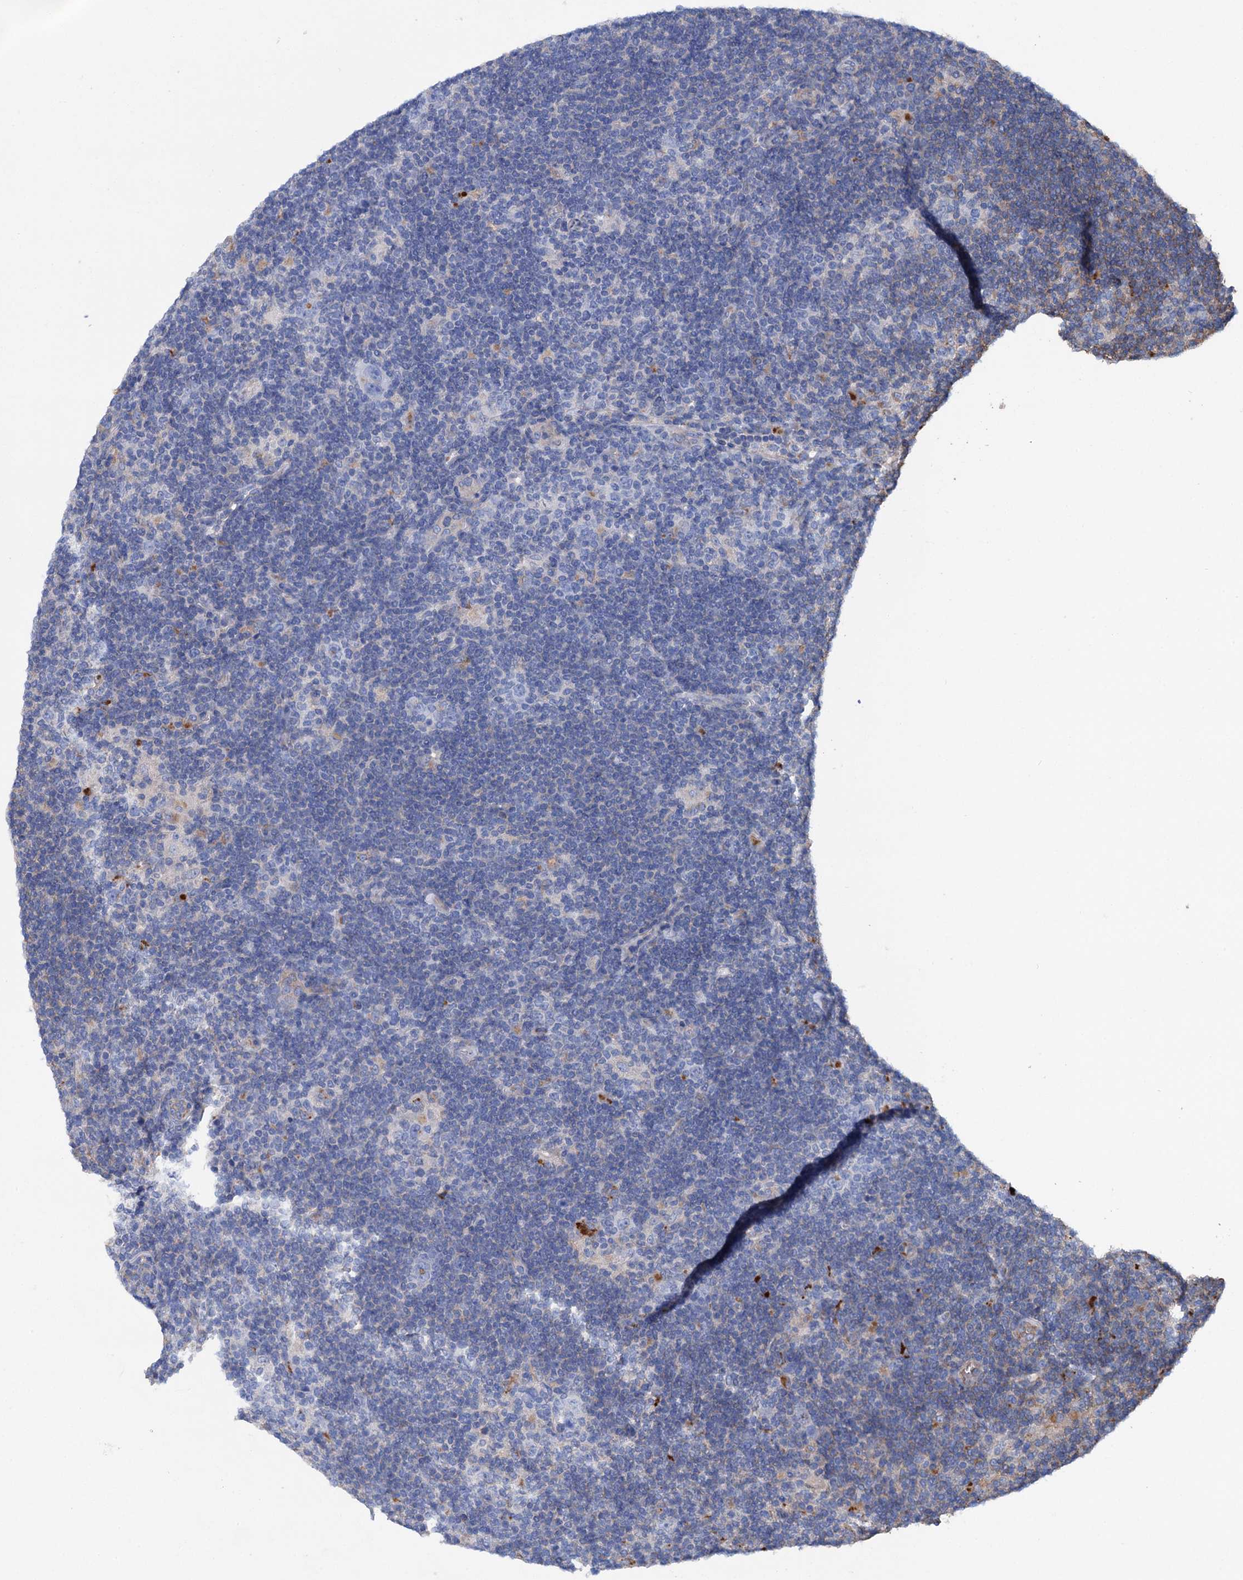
{"staining": {"intensity": "negative", "quantity": "none", "location": "none"}, "tissue": "lymphoma", "cell_type": "Tumor cells", "image_type": "cancer", "snomed": [{"axis": "morphology", "description": "Hodgkin's disease, NOS"}, {"axis": "topography", "description": "Lymph node"}], "caption": "Immunohistochemical staining of Hodgkin's disease displays no significant staining in tumor cells.", "gene": "SCPEP1", "patient": {"sex": "female", "age": 57}}